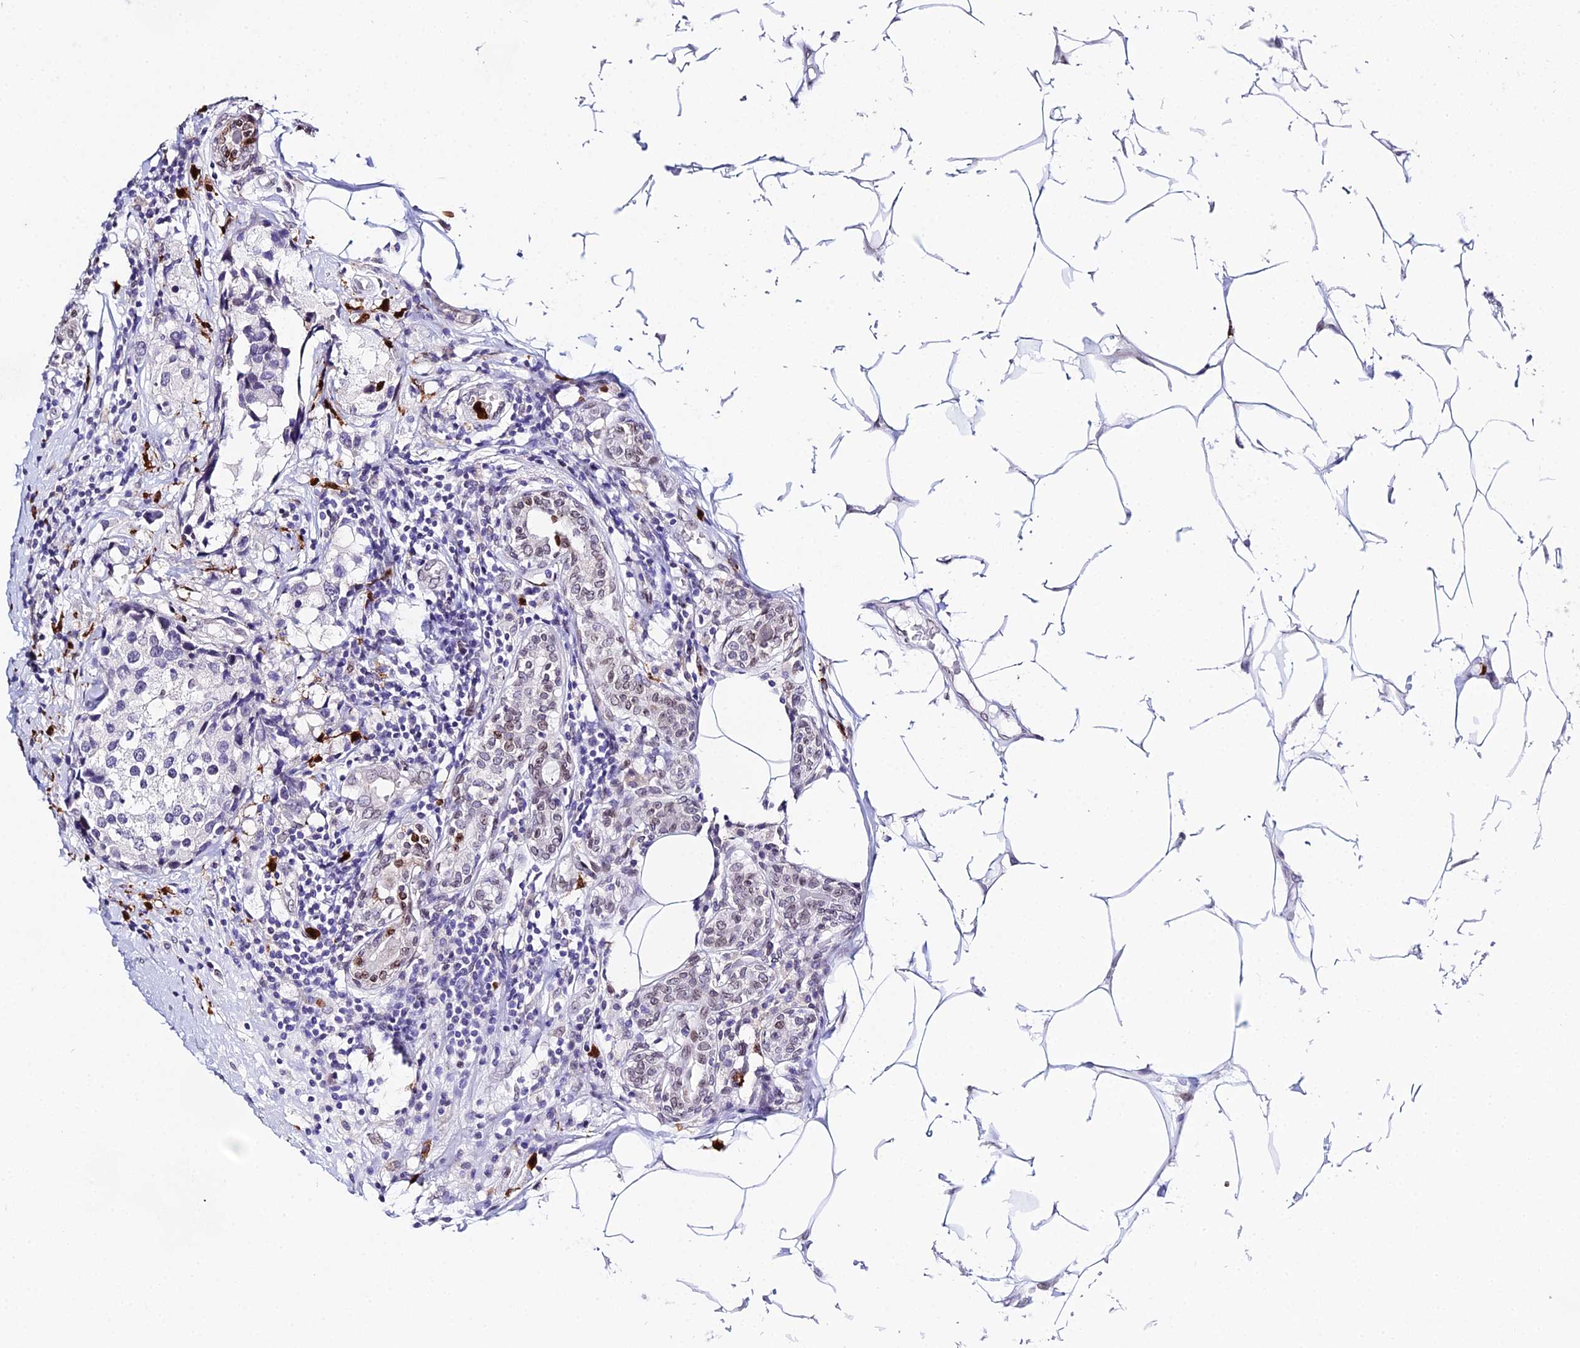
{"staining": {"intensity": "negative", "quantity": "none", "location": "none"}, "tissue": "breast cancer", "cell_type": "Tumor cells", "image_type": "cancer", "snomed": [{"axis": "morphology", "description": "Lobular carcinoma"}, {"axis": "topography", "description": "Breast"}], "caption": "Histopathology image shows no protein staining in tumor cells of breast cancer (lobular carcinoma) tissue.", "gene": "MCM10", "patient": {"sex": "female", "age": 59}}